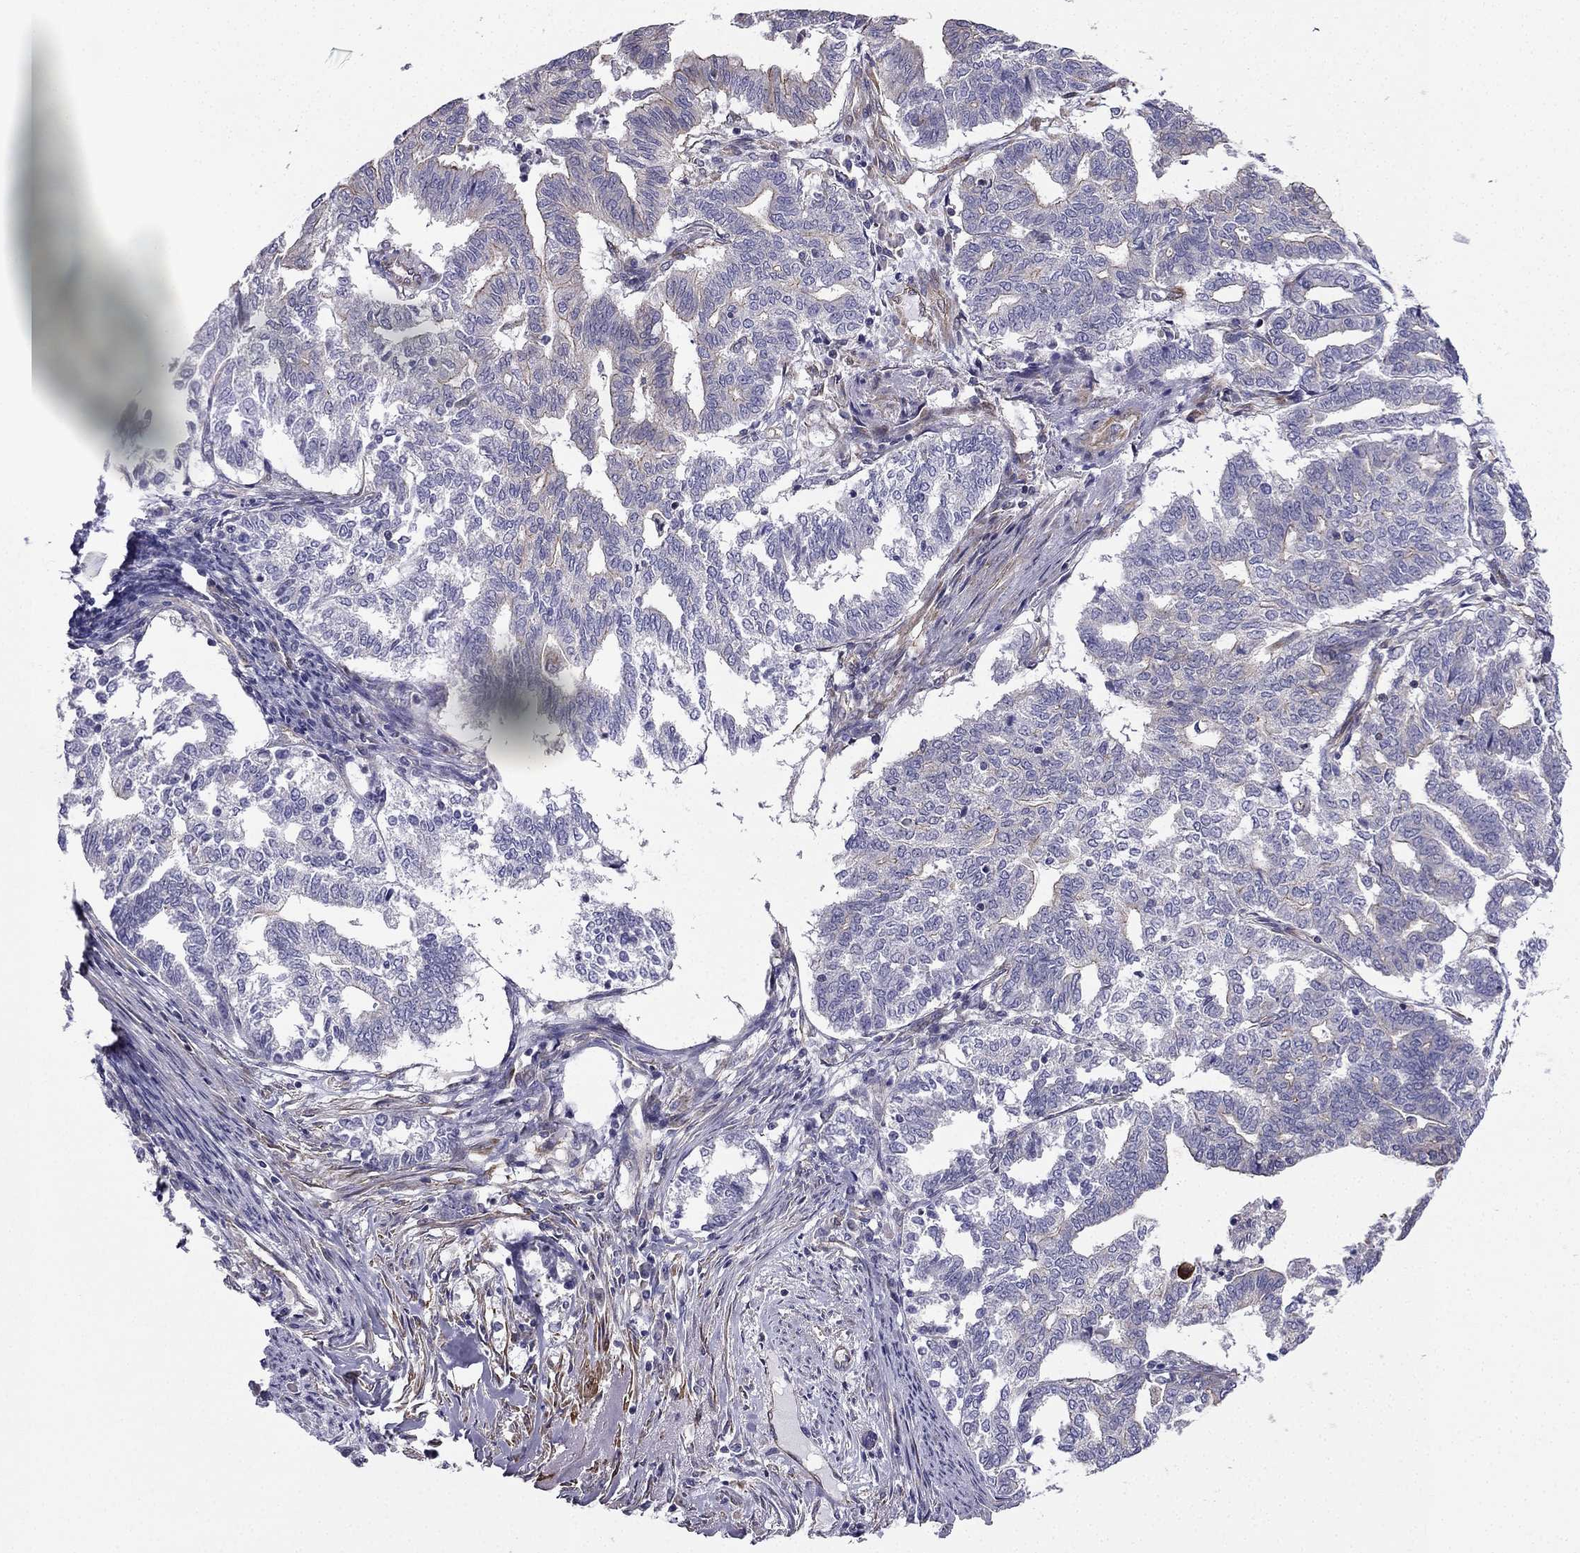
{"staining": {"intensity": "negative", "quantity": "none", "location": "none"}, "tissue": "endometrial cancer", "cell_type": "Tumor cells", "image_type": "cancer", "snomed": [{"axis": "morphology", "description": "Adenocarcinoma, NOS"}, {"axis": "topography", "description": "Endometrium"}], "caption": "Photomicrograph shows no significant protein expression in tumor cells of endometrial cancer.", "gene": "ENOX1", "patient": {"sex": "female", "age": 79}}